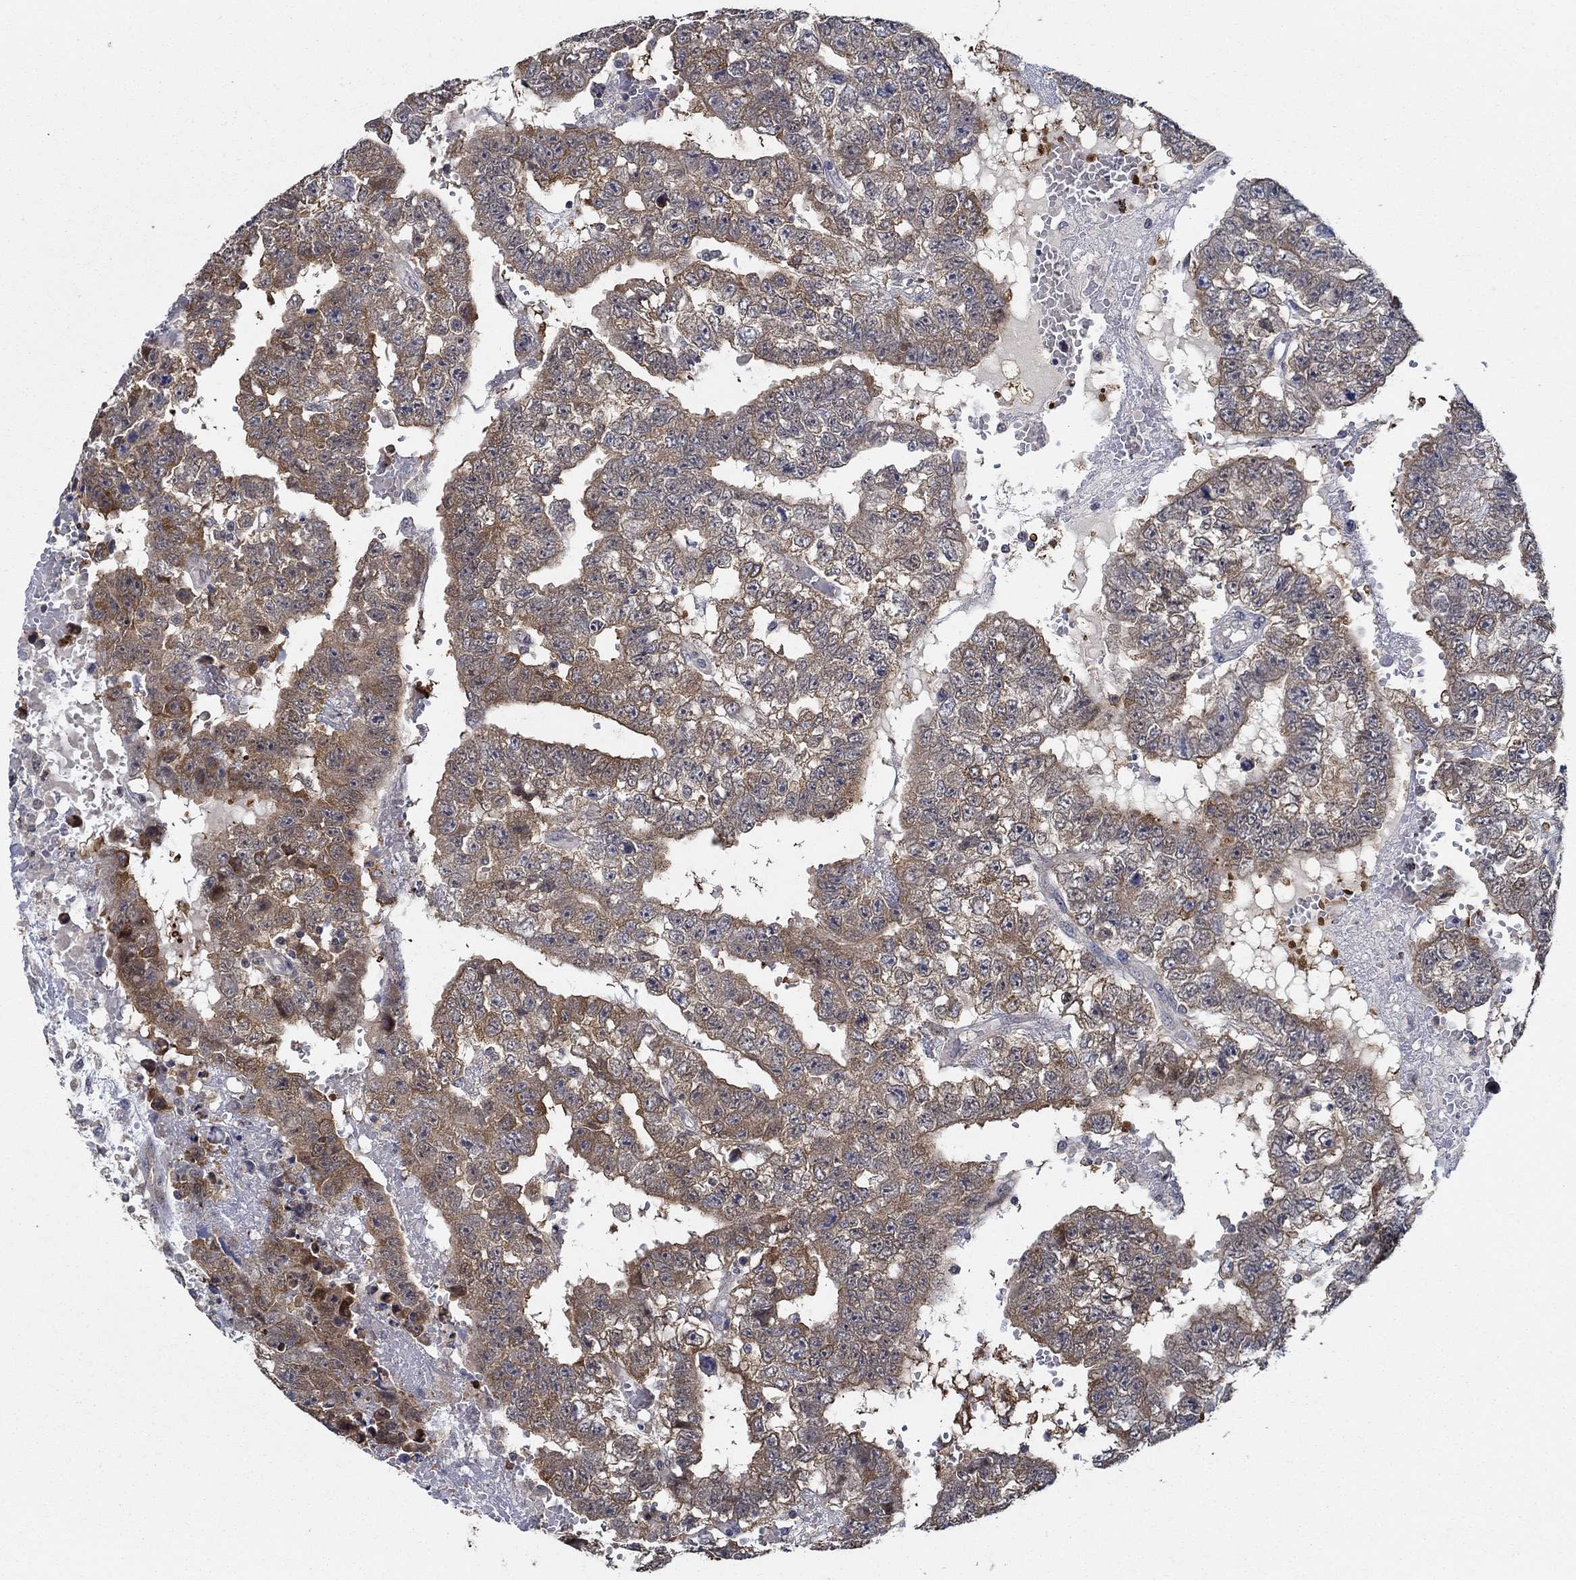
{"staining": {"intensity": "strong", "quantity": "<25%", "location": "cytoplasmic/membranous"}, "tissue": "testis cancer", "cell_type": "Tumor cells", "image_type": "cancer", "snomed": [{"axis": "morphology", "description": "Carcinoma, Embryonal, NOS"}, {"axis": "topography", "description": "Testis"}], "caption": "Immunohistochemistry (IHC) (DAB) staining of testis cancer shows strong cytoplasmic/membranous protein expression in about <25% of tumor cells. (brown staining indicates protein expression, while blue staining denotes nuclei).", "gene": "DACT1", "patient": {"sex": "male", "age": 25}}